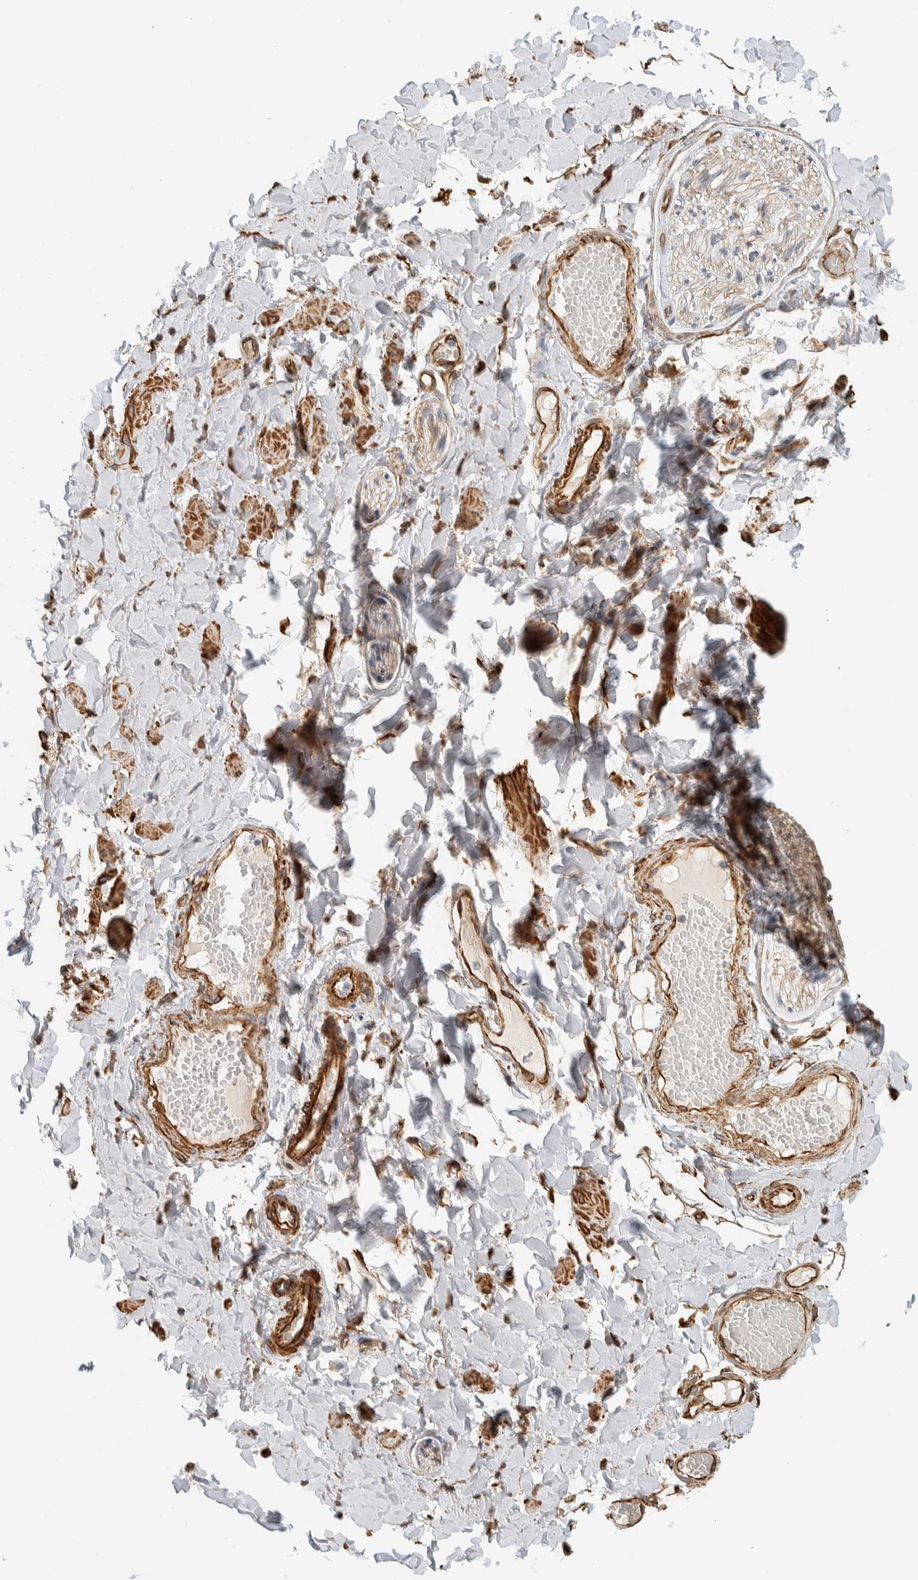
{"staining": {"intensity": "negative", "quantity": "none", "location": "none"}, "tissue": "adipose tissue", "cell_type": "Adipocytes", "image_type": "normal", "snomed": [{"axis": "morphology", "description": "Normal tissue, NOS"}, {"axis": "topography", "description": "Adipose tissue"}, {"axis": "topography", "description": "Vascular tissue"}, {"axis": "topography", "description": "Peripheral nerve tissue"}], "caption": "A high-resolution histopathology image shows immunohistochemistry staining of unremarkable adipose tissue, which exhibits no significant staining in adipocytes.", "gene": "CDR2", "patient": {"sex": "male", "age": 25}}